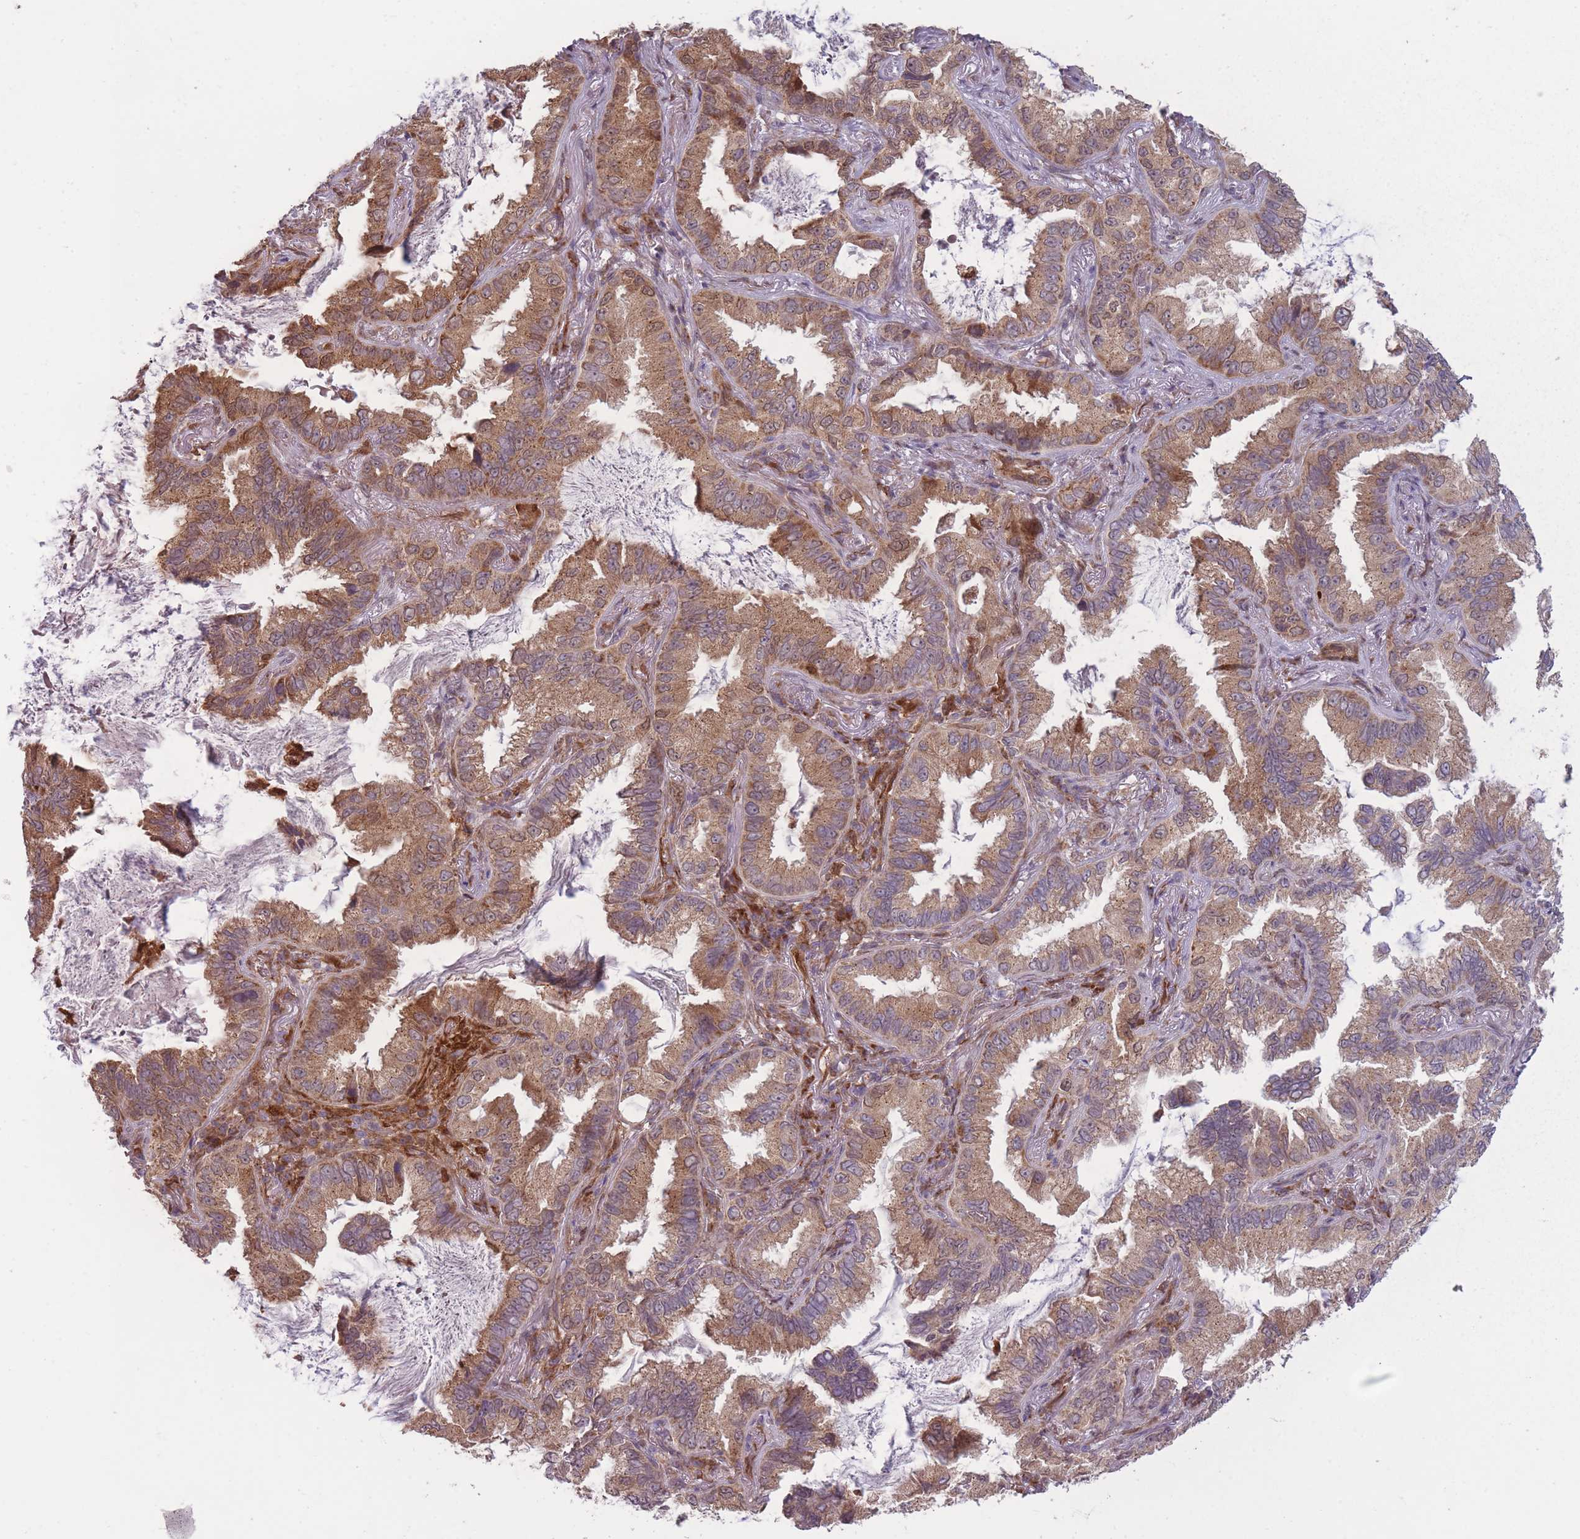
{"staining": {"intensity": "moderate", "quantity": ">75%", "location": "cytoplasmic/membranous"}, "tissue": "lung cancer", "cell_type": "Tumor cells", "image_type": "cancer", "snomed": [{"axis": "morphology", "description": "Adenocarcinoma, NOS"}, {"axis": "topography", "description": "Lung"}], "caption": "Adenocarcinoma (lung) stained with DAB immunohistochemistry reveals medium levels of moderate cytoplasmic/membranous positivity in about >75% of tumor cells.", "gene": "LGALS9", "patient": {"sex": "female", "age": 69}}